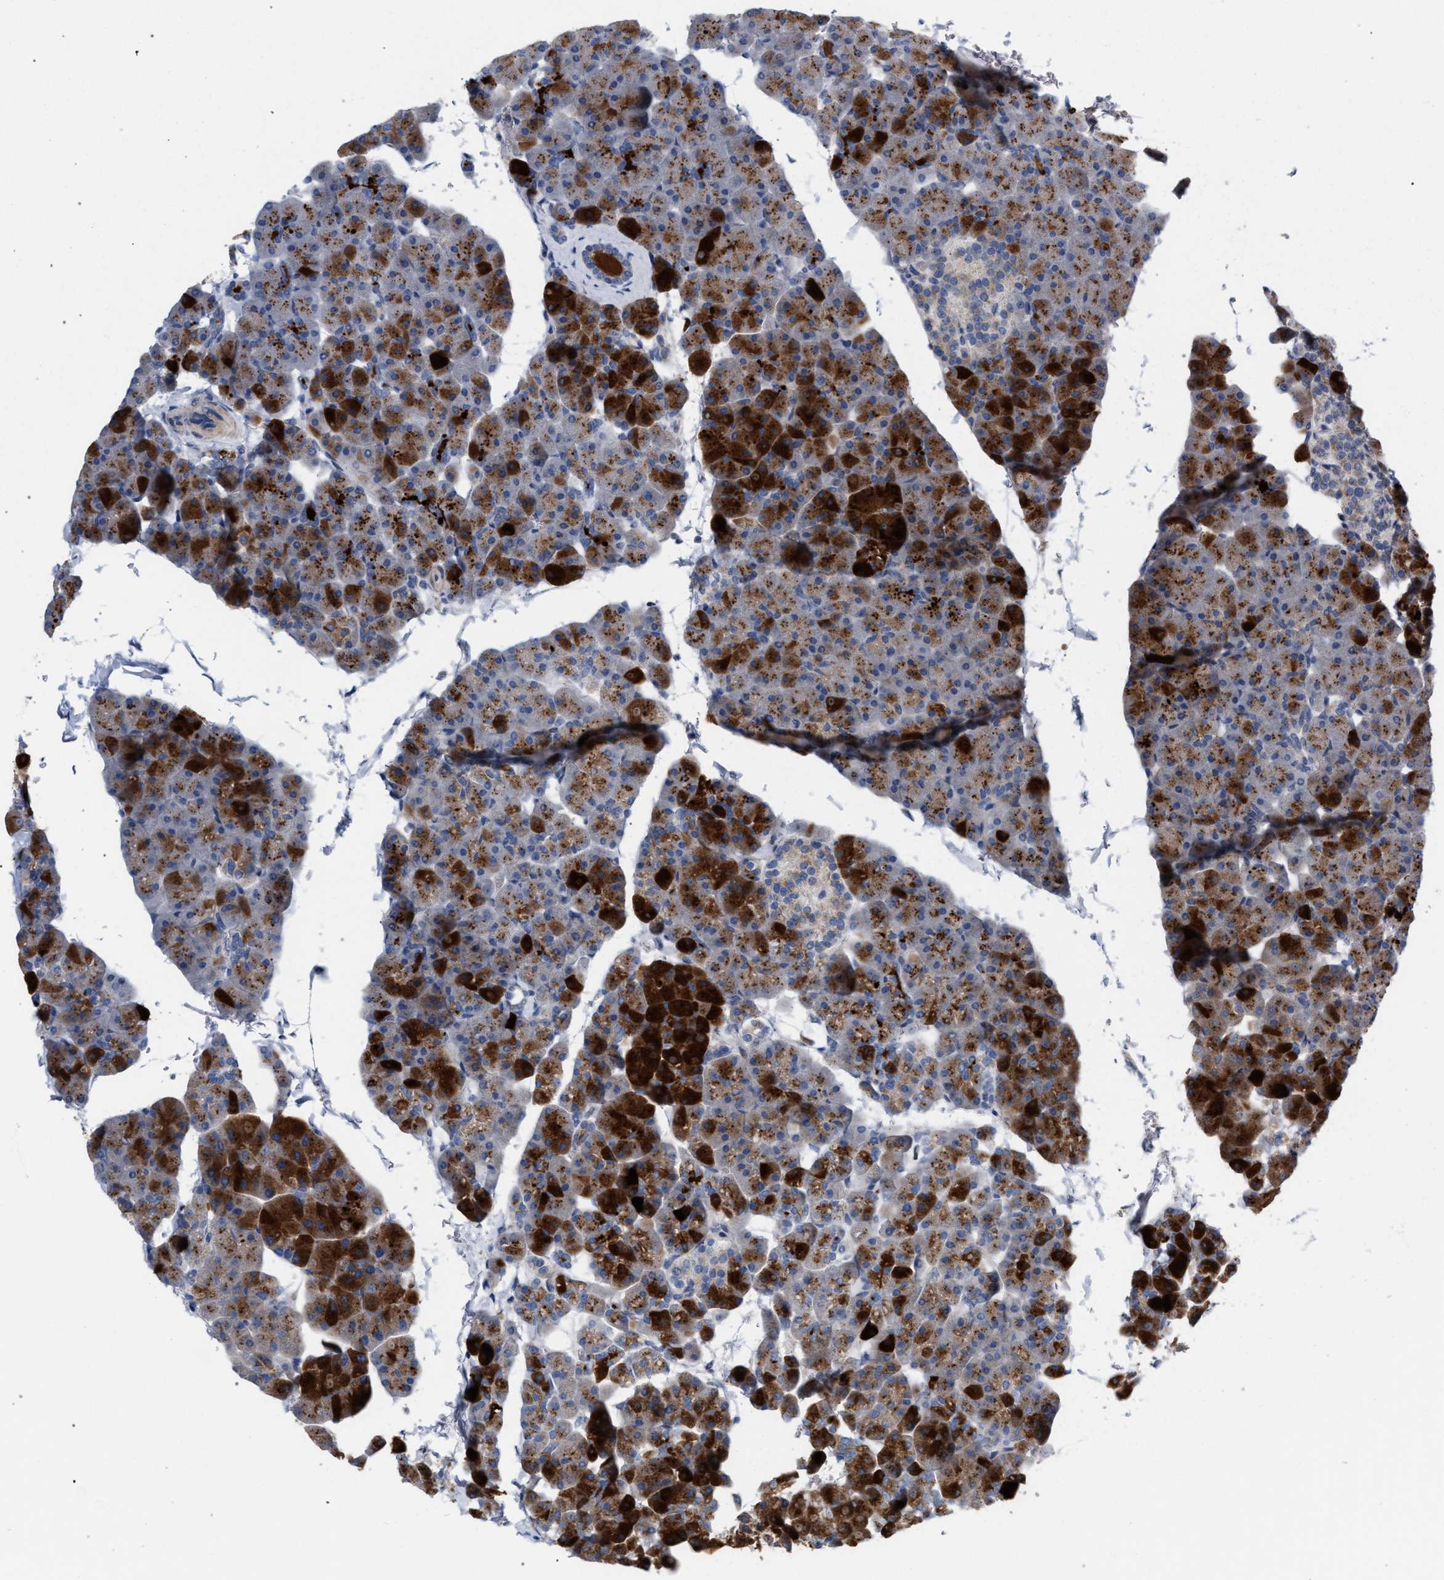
{"staining": {"intensity": "strong", "quantity": "25%-75%", "location": "cytoplasmic/membranous"}, "tissue": "pancreas", "cell_type": "Exocrine glandular cells", "image_type": "normal", "snomed": [{"axis": "morphology", "description": "Normal tissue, NOS"}, {"axis": "topography", "description": "Pancreas"}], "caption": "Unremarkable pancreas reveals strong cytoplasmic/membranous positivity in about 25%-75% of exocrine glandular cells, visualized by immunohistochemistry. (IHC, brightfield microscopy, high magnification).", "gene": "RNF135", "patient": {"sex": "male", "age": 35}}